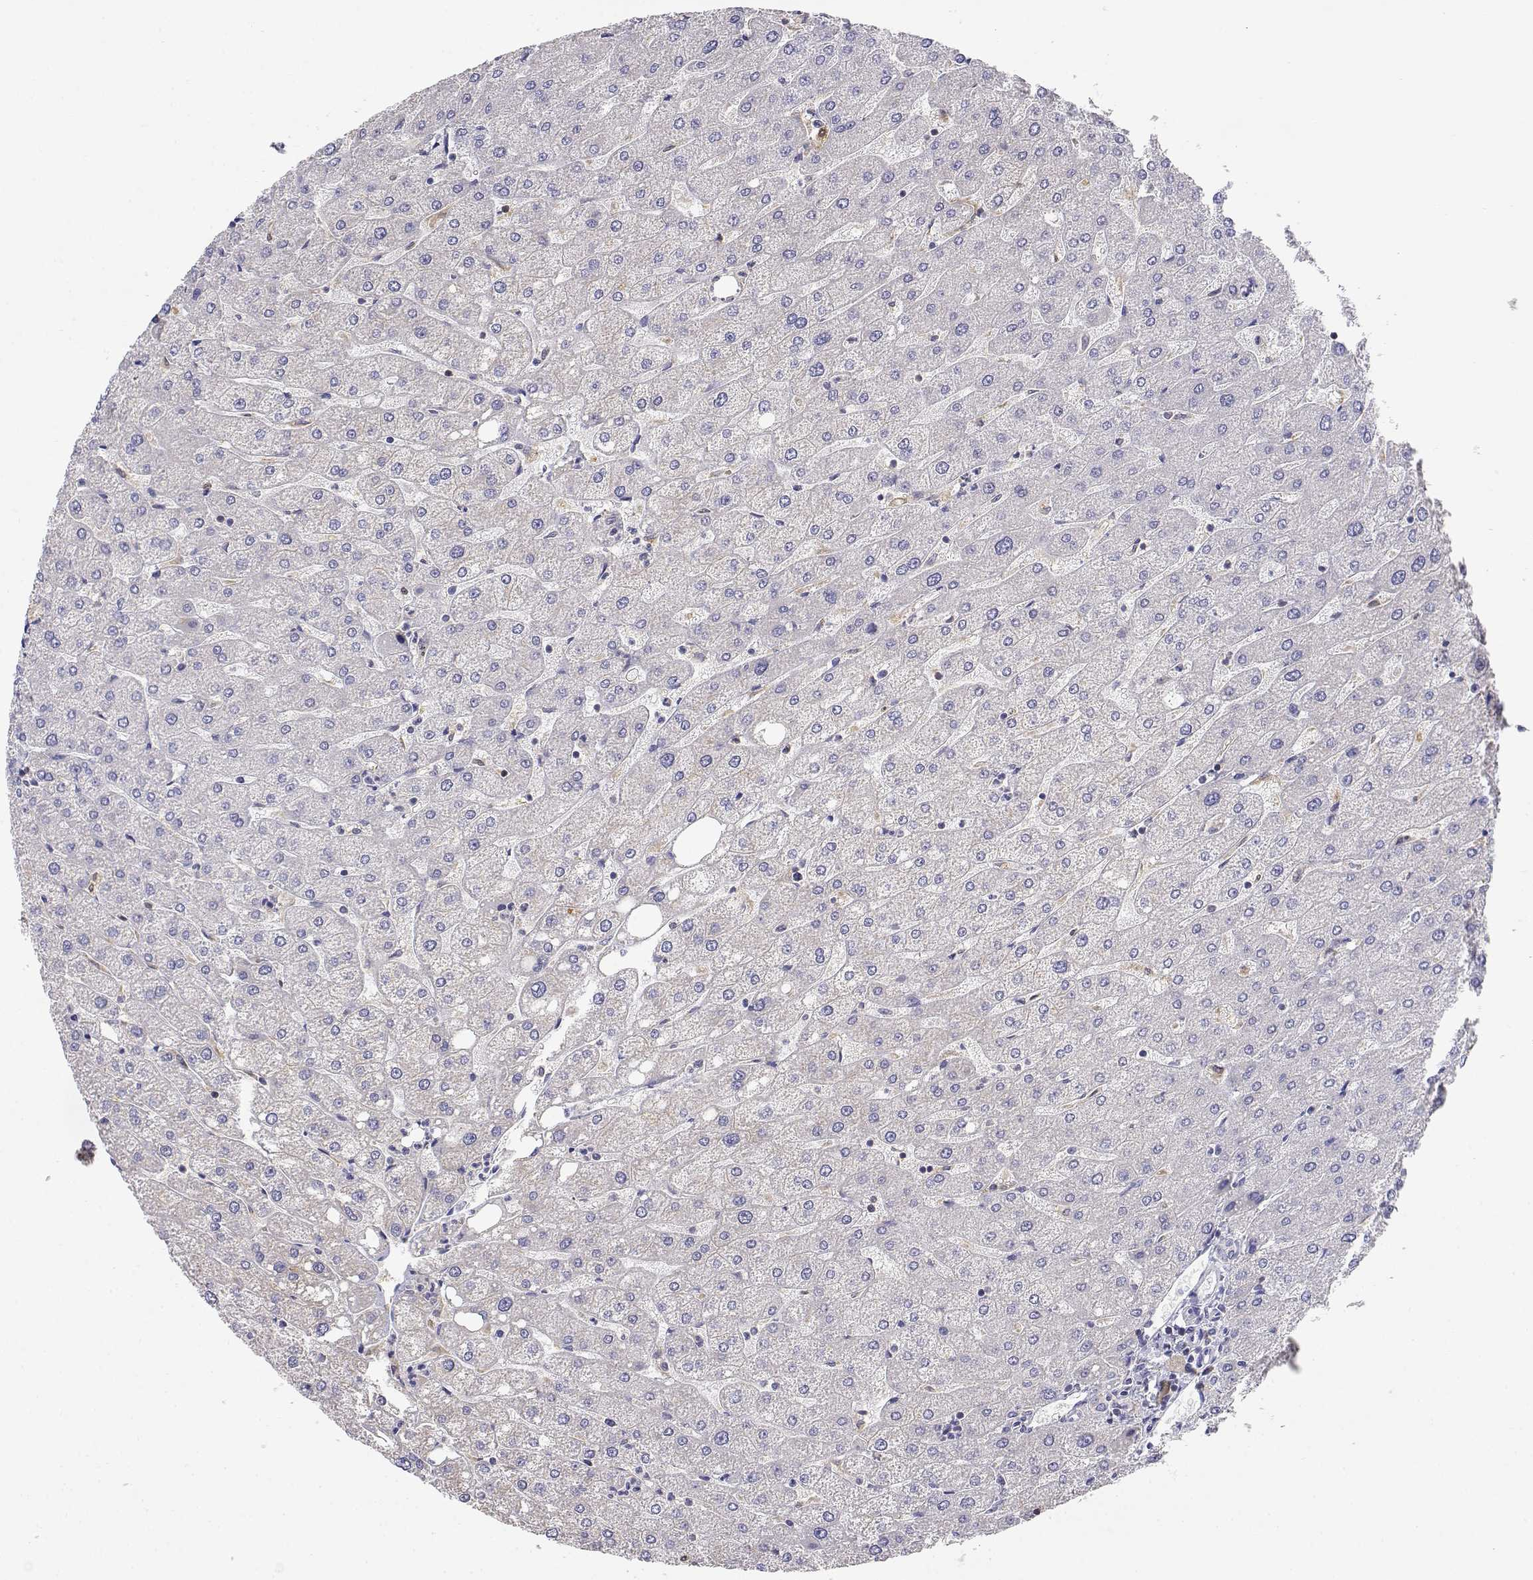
{"staining": {"intensity": "negative", "quantity": "none", "location": "none"}, "tissue": "liver", "cell_type": "Cholangiocytes", "image_type": "normal", "snomed": [{"axis": "morphology", "description": "Normal tissue, NOS"}, {"axis": "topography", "description": "Liver"}], "caption": "Immunohistochemistry micrograph of unremarkable liver: human liver stained with DAB (3,3'-diaminobenzidine) demonstrates no significant protein positivity in cholangiocytes.", "gene": "ADA", "patient": {"sex": "male", "age": 67}}